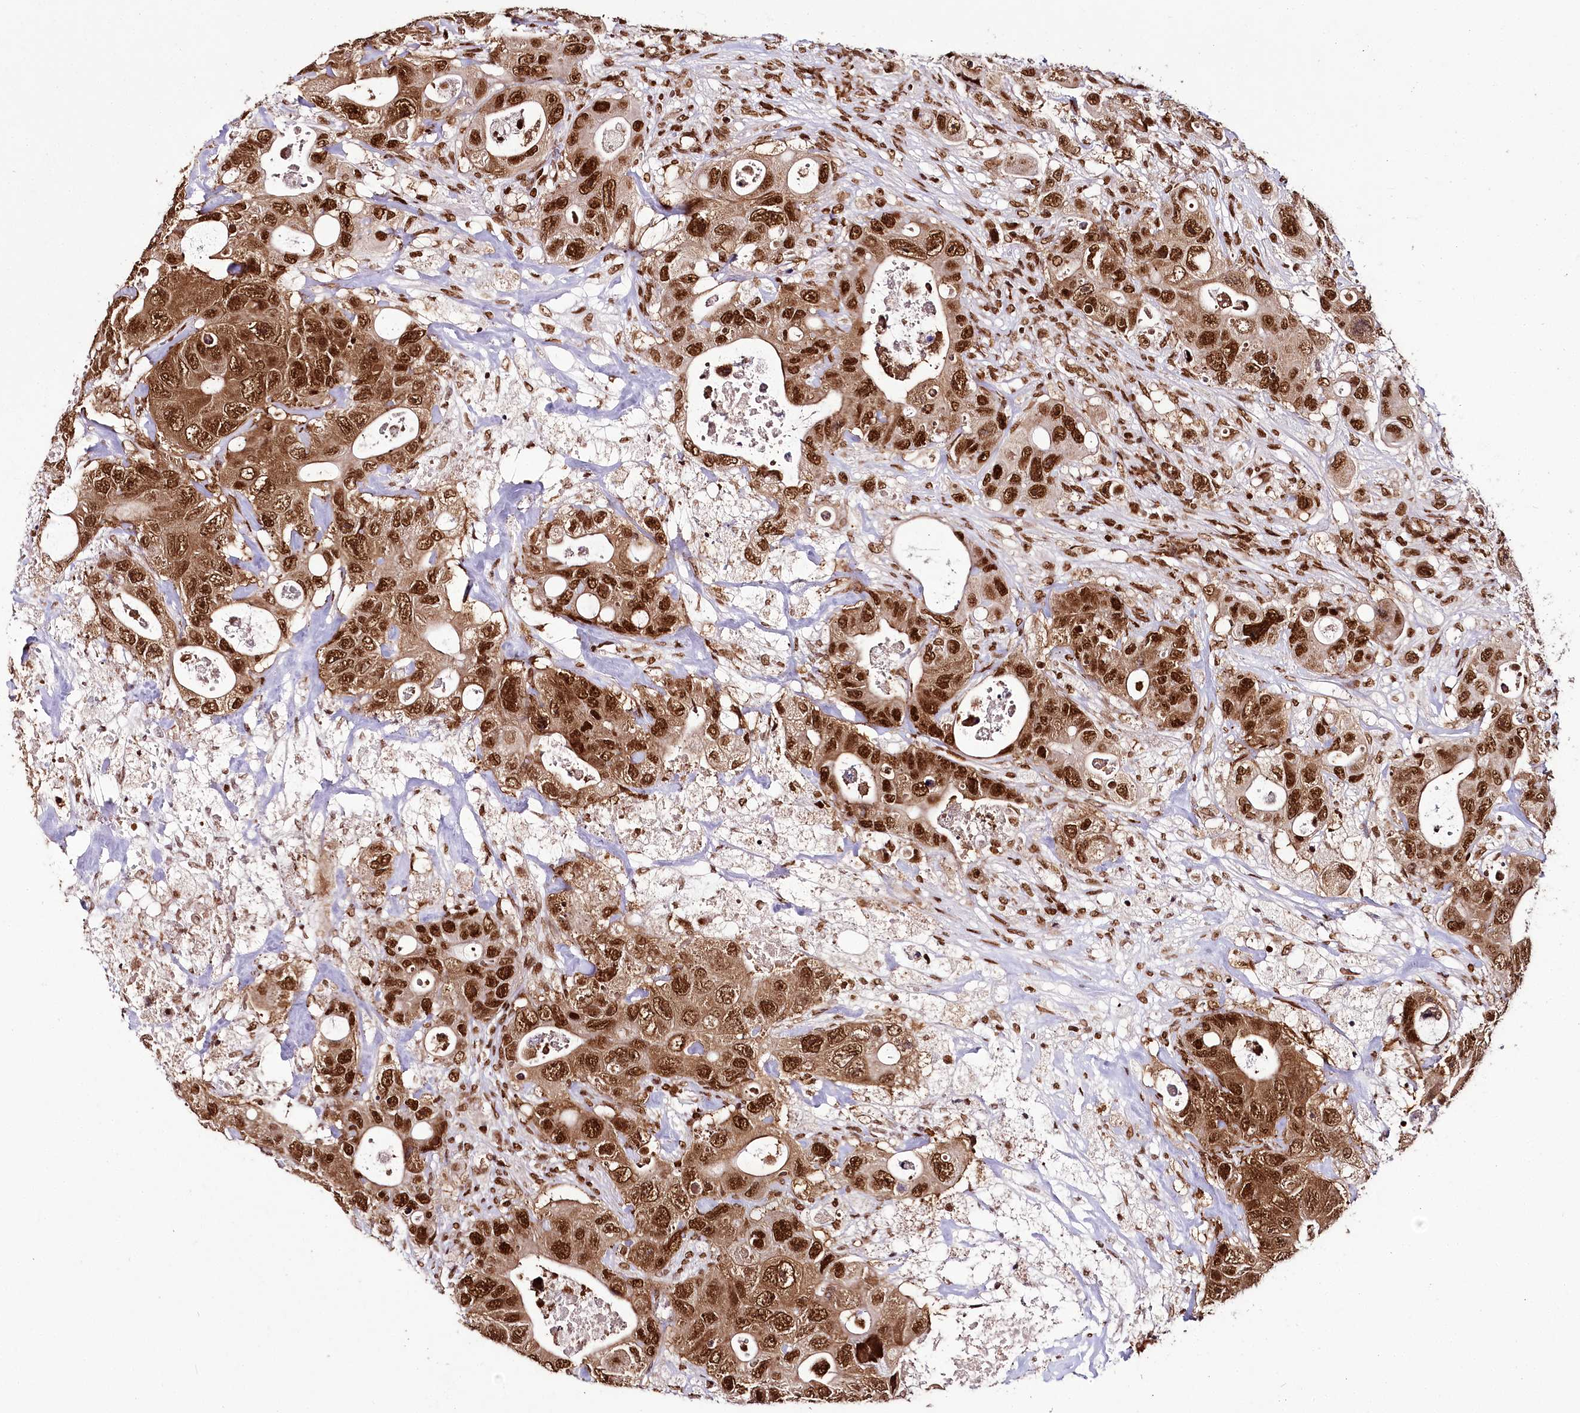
{"staining": {"intensity": "strong", "quantity": ">75%", "location": "nuclear"}, "tissue": "colorectal cancer", "cell_type": "Tumor cells", "image_type": "cancer", "snomed": [{"axis": "morphology", "description": "Adenocarcinoma, NOS"}, {"axis": "topography", "description": "Colon"}], "caption": "High-magnification brightfield microscopy of colorectal cancer stained with DAB (brown) and counterstained with hematoxylin (blue). tumor cells exhibit strong nuclear expression is present in about>75% of cells. The protein of interest is shown in brown color, while the nuclei are stained blue.", "gene": "SMARCE1", "patient": {"sex": "female", "age": 46}}